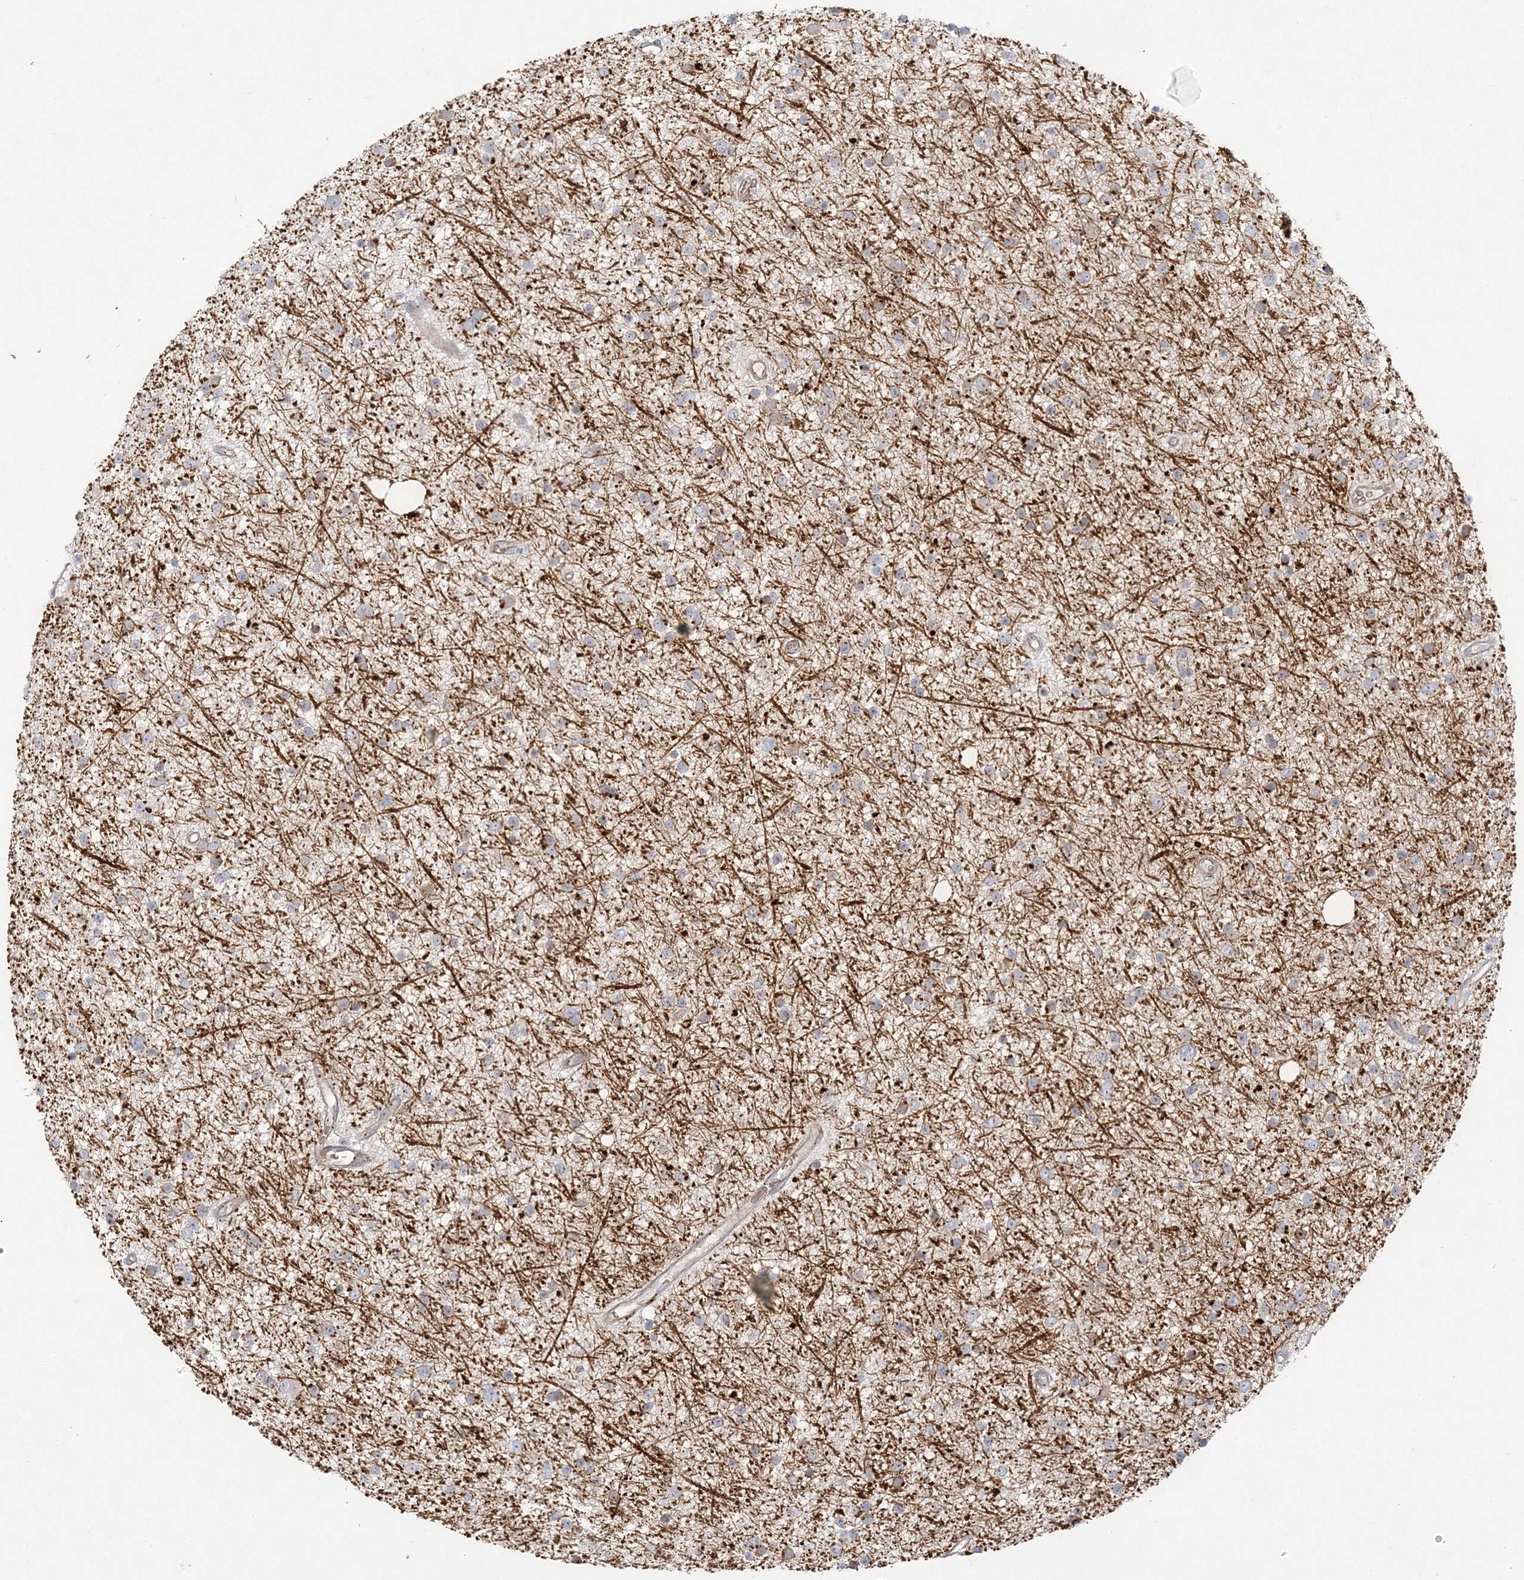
{"staining": {"intensity": "negative", "quantity": "none", "location": "none"}, "tissue": "glioma", "cell_type": "Tumor cells", "image_type": "cancer", "snomed": [{"axis": "morphology", "description": "Glioma, malignant, Low grade"}, {"axis": "topography", "description": "Cerebral cortex"}], "caption": "The photomicrograph reveals no significant staining in tumor cells of malignant glioma (low-grade).", "gene": "ADAMTS12", "patient": {"sex": "female", "age": 39}}